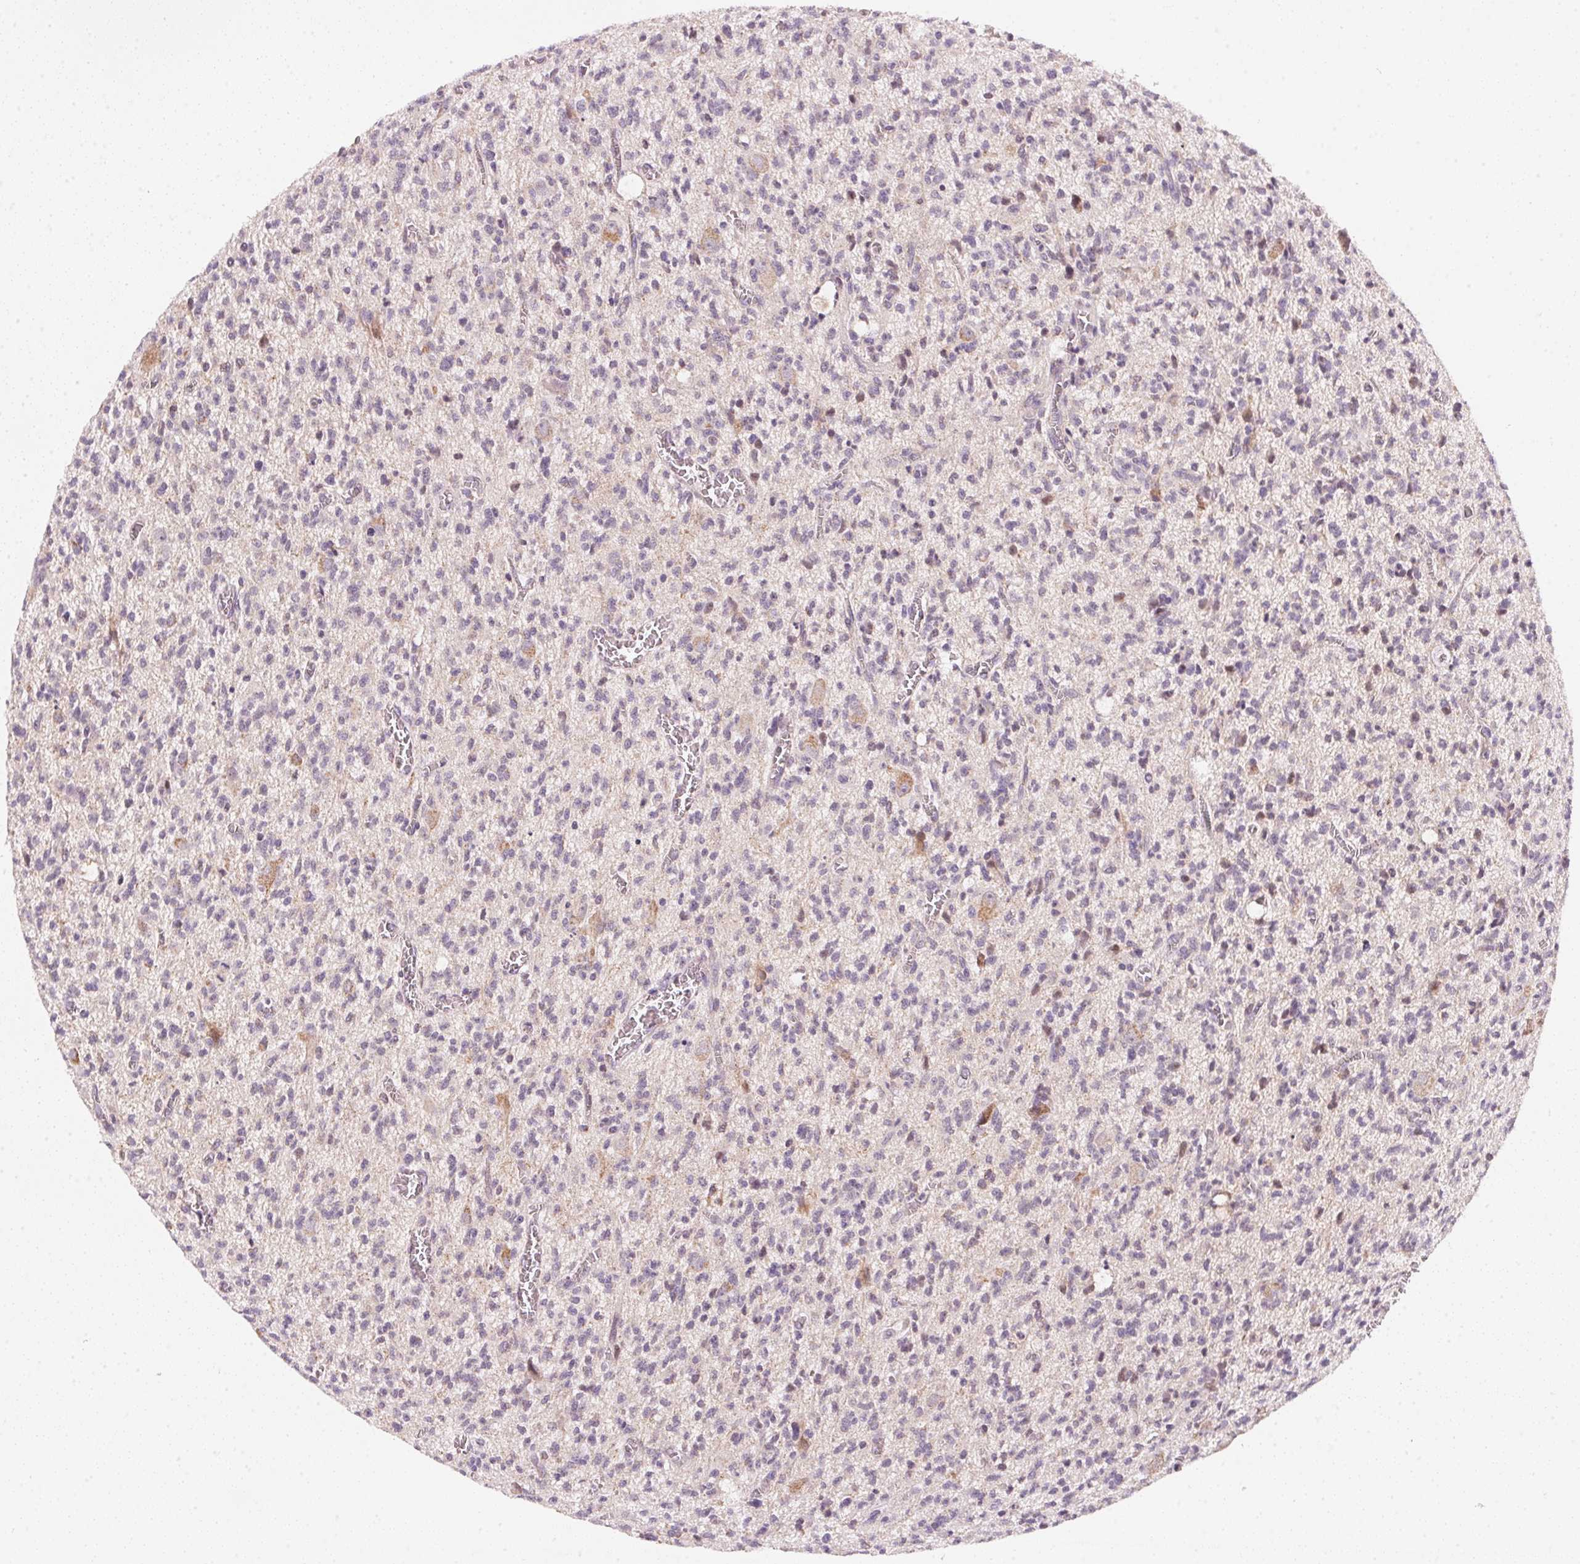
{"staining": {"intensity": "negative", "quantity": "none", "location": "none"}, "tissue": "glioma", "cell_type": "Tumor cells", "image_type": "cancer", "snomed": [{"axis": "morphology", "description": "Glioma, malignant, Low grade"}, {"axis": "topography", "description": "Brain"}], "caption": "This is an immunohistochemistry photomicrograph of human glioma. There is no expression in tumor cells.", "gene": "COQ7", "patient": {"sex": "male", "age": 64}}